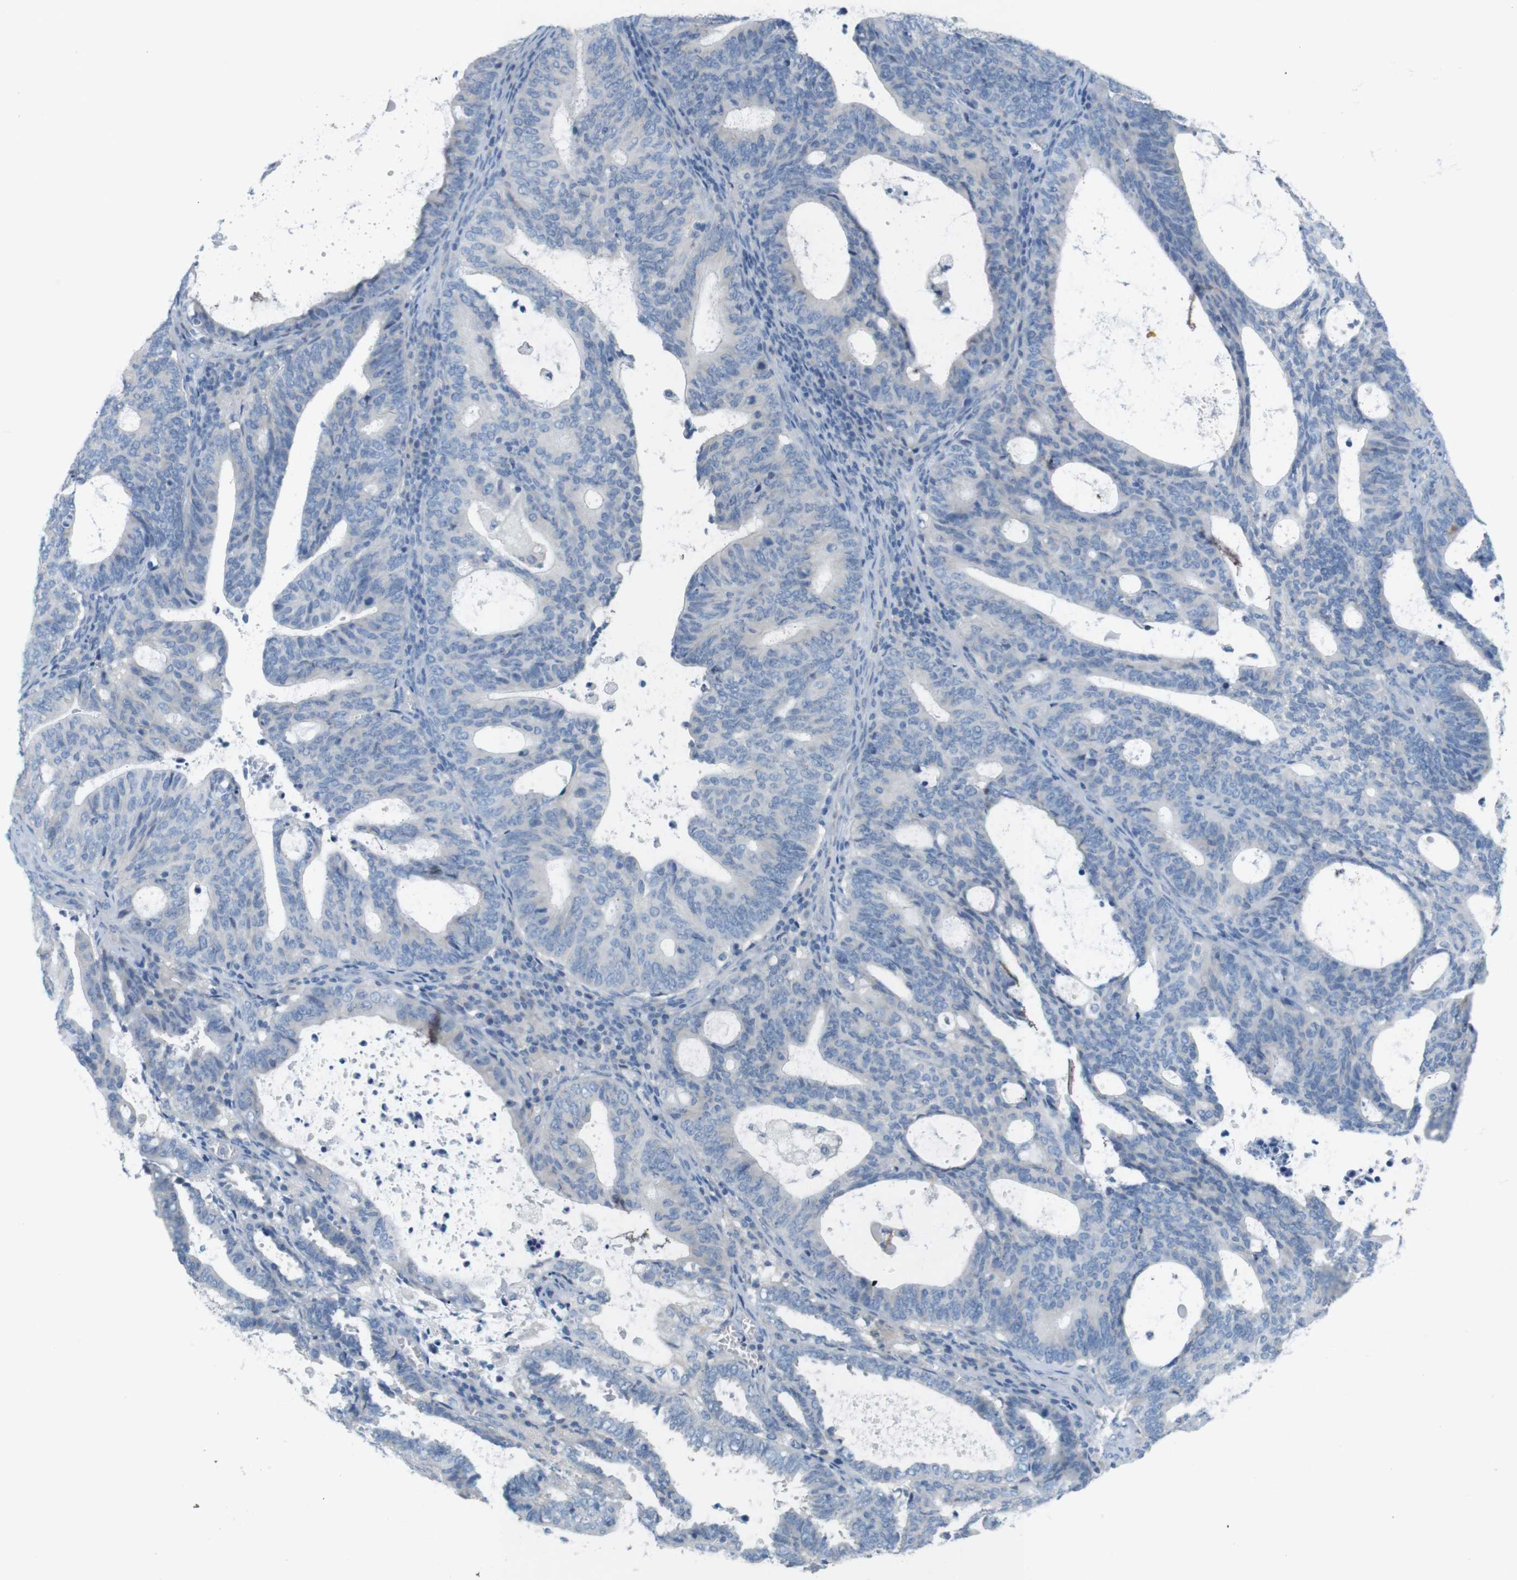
{"staining": {"intensity": "negative", "quantity": "none", "location": "none"}, "tissue": "endometrial cancer", "cell_type": "Tumor cells", "image_type": "cancer", "snomed": [{"axis": "morphology", "description": "Adenocarcinoma, NOS"}, {"axis": "topography", "description": "Uterus"}], "caption": "This is an IHC image of human endometrial adenocarcinoma. There is no staining in tumor cells.", "gene": "LRRK2", "patient": {"sex": "female", "age": 83}}